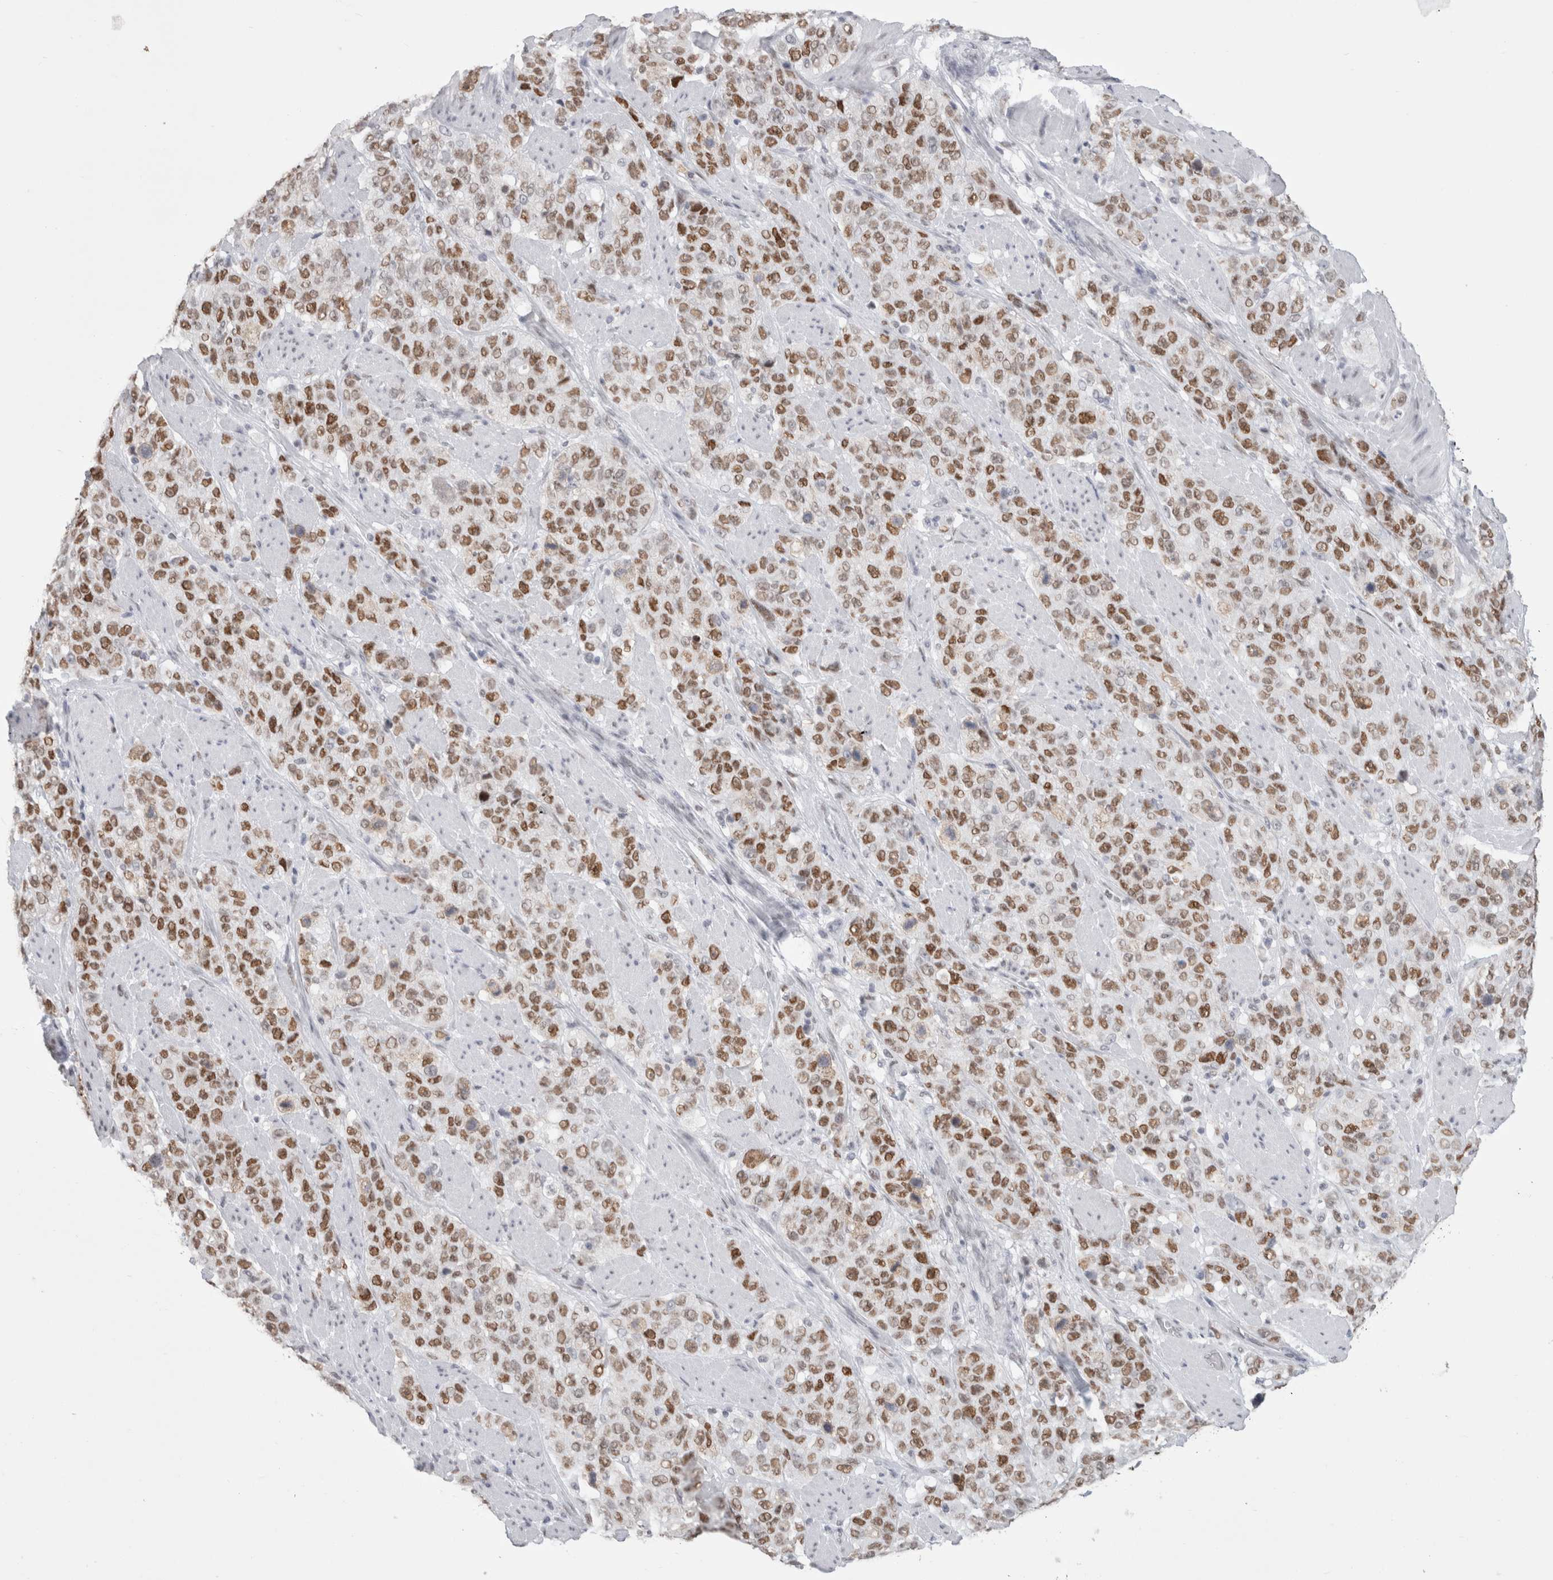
{"staining": {"intensity": "moderate", "quantity": ">75%", "location": "nuclear"}, "tissue": "stomach cancer", "cell_type": "Tumor cells", "image_type": "cancer", "snomed": [{"axis": "morphology", "description": "Adenocarcinoma, NOS"}, {"axis": "topography", "description": "Stomach"}], "caption": "Adenocarcinoma (stomach) stained with DAB (3,3'-diaminobenzidine) immunohistochemistry demonstrates medium levels of moderate nuclear expression in about >75% of tumor cells.", "gene": "SMARCC1", "patient": {"sex": "male", "age": 48}}